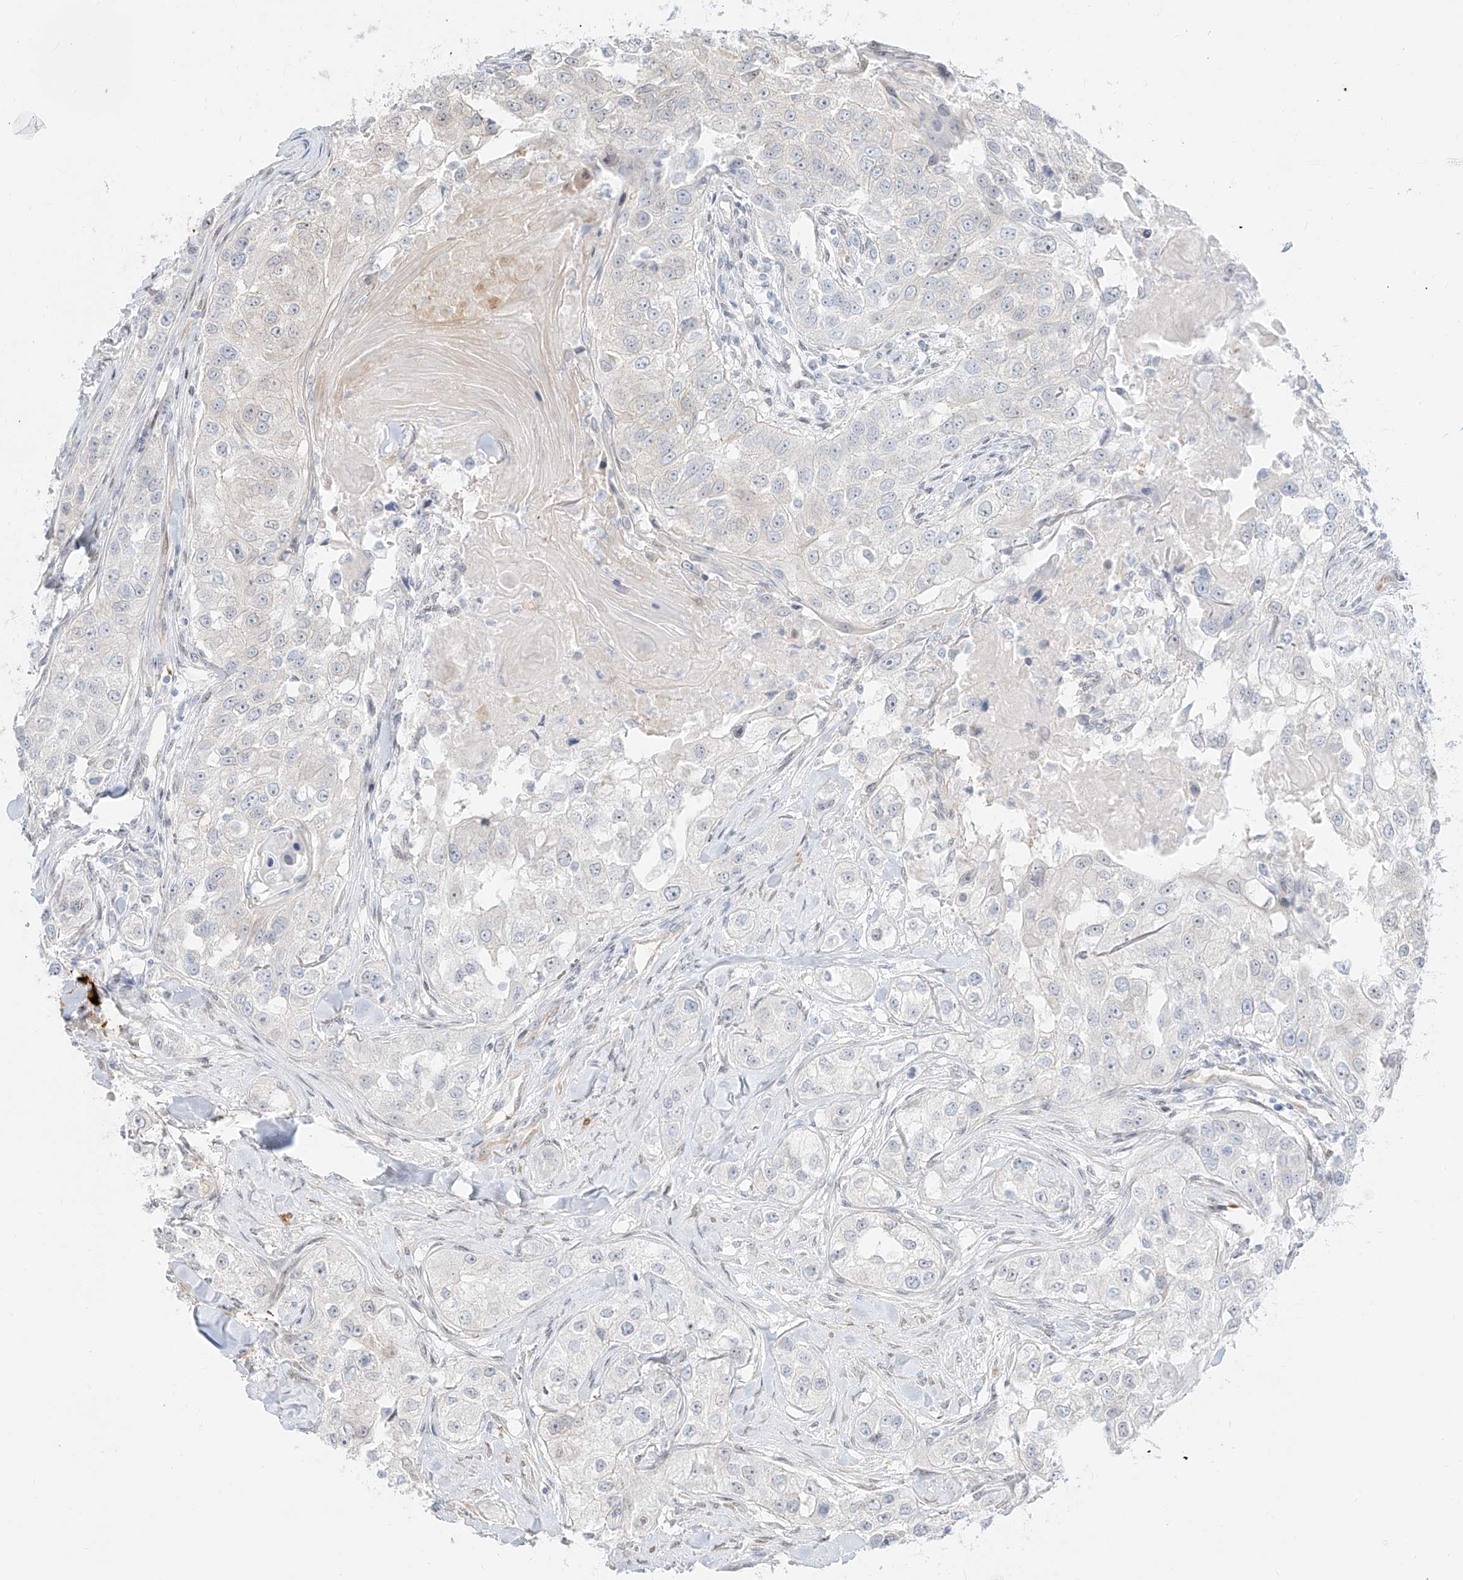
{"staining": {"intensity": "negative", "quantity": "none", "location": "none"}, "tissue": "head and neck cancer", "cell_type": "Tumor cells", "image_type": "cancer", "snomed": [{"axis": "morphology", "description": "Normal tissue, NOS"}, {"axis": "morphology", "description": "Squamous cell carcinoma, NOS"}, {"axis": "topography", "description": "Skeletal muscle"}, {"axis": "topography", "description": "Head-Neck"}], "caption": "DAB (3,3'-diaminobenzidine) immunohistochemical staining of head and neck squamous cell carcinoma displays no significant staining in tumor cells.", "gene": "NHSL1", "patient": {"sex": "male", "age": 51}}